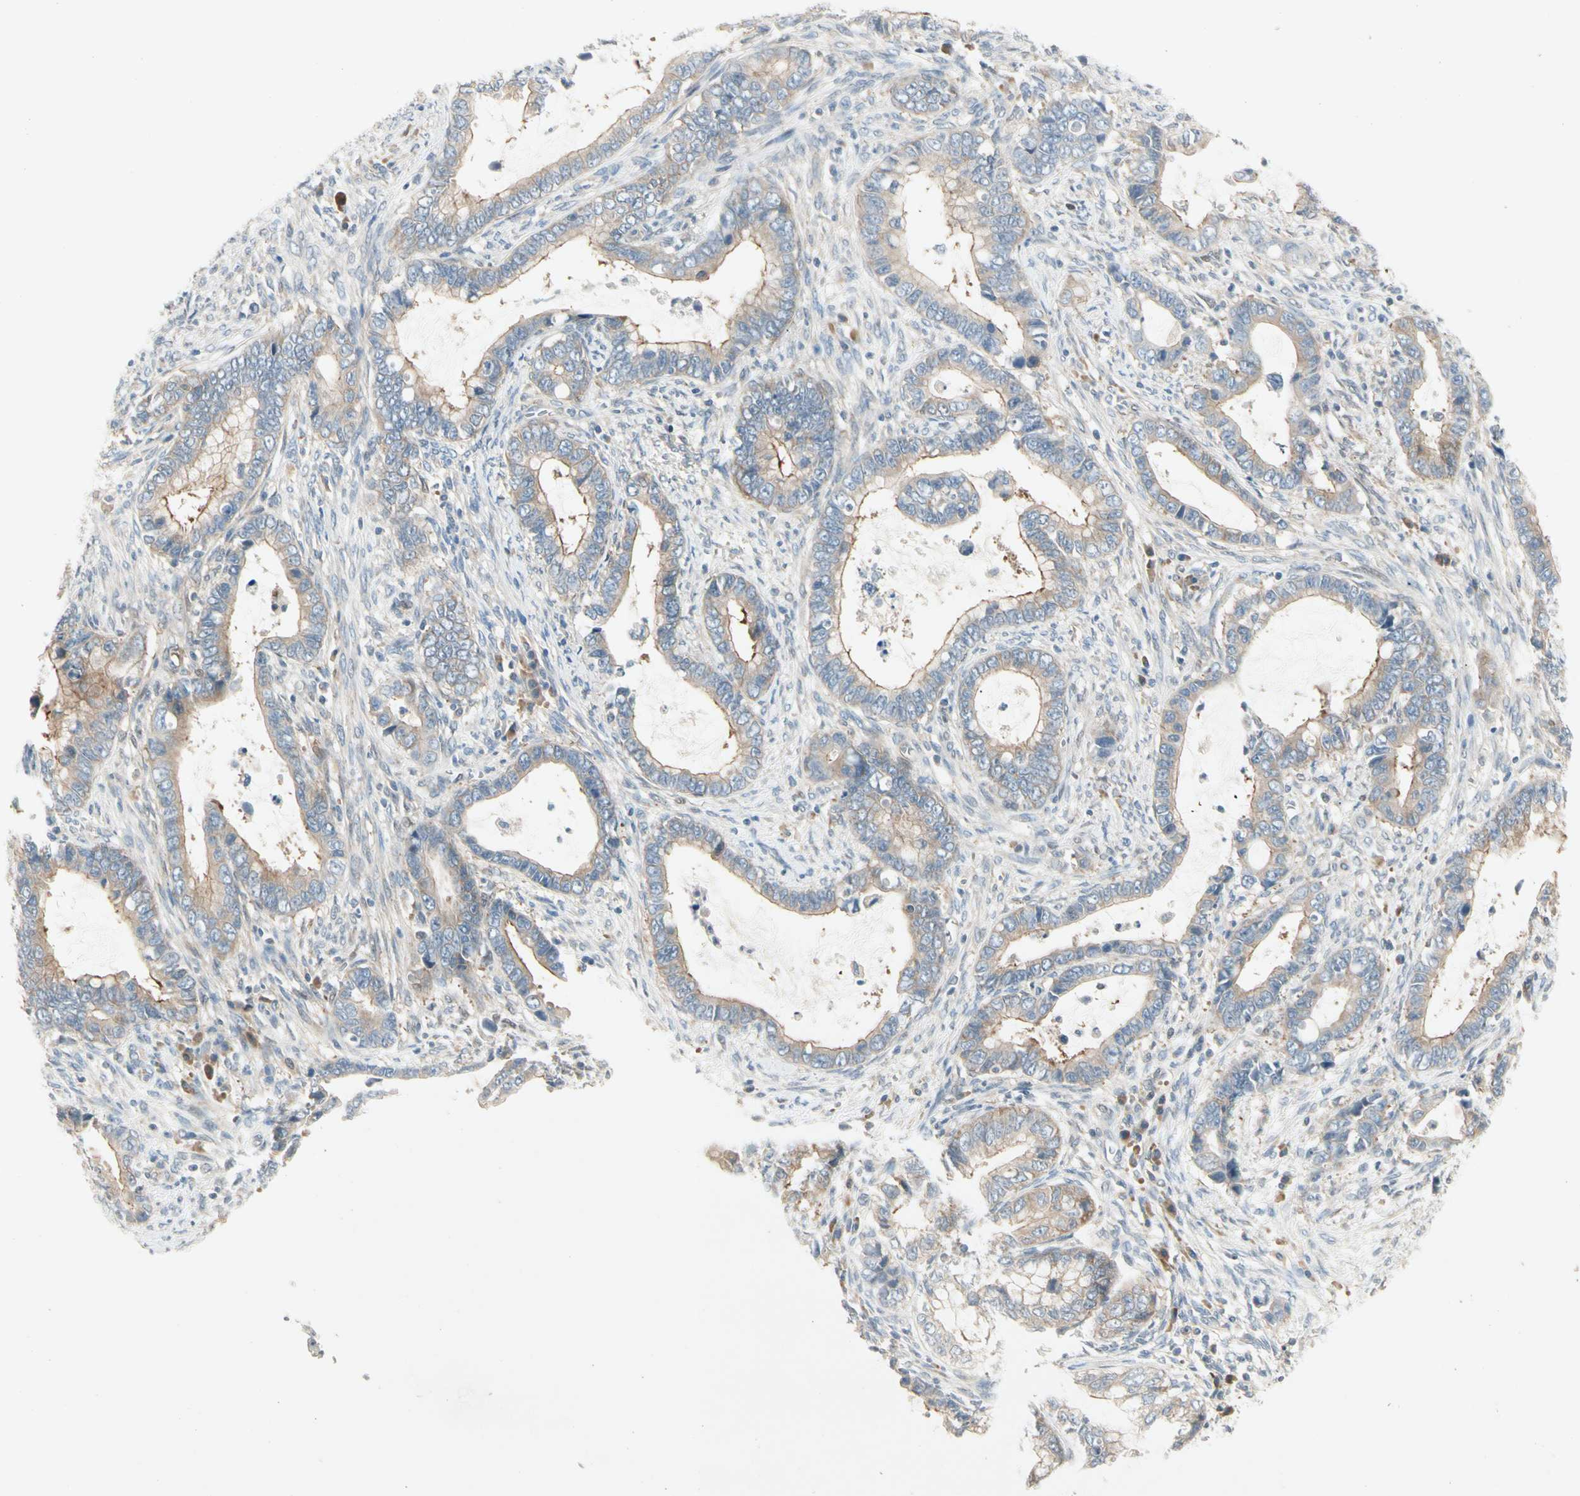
{"staining": {"intensity": "weak", "quantity": ">75%", "location": "cytoplasmic/membranous"}, "tissue": "cervical cancer", "cell_type": "Tumor cells", "image_type": "cancer", "snomed": [{"axis": "morphology", "description": "Adenocarcinoma, NOS"}, {"axis": "topography", "description": "Cervix"}], "caption": "Protein positivity by immunohistochemistry (IHC) demonstrates weak cytoplasmic/membranous staining in about >75% of tumor cells in cervical cancer (adenocarcinoma).", "gene": "IL1R1", "patient": {"sex": "female", "age": 44}}